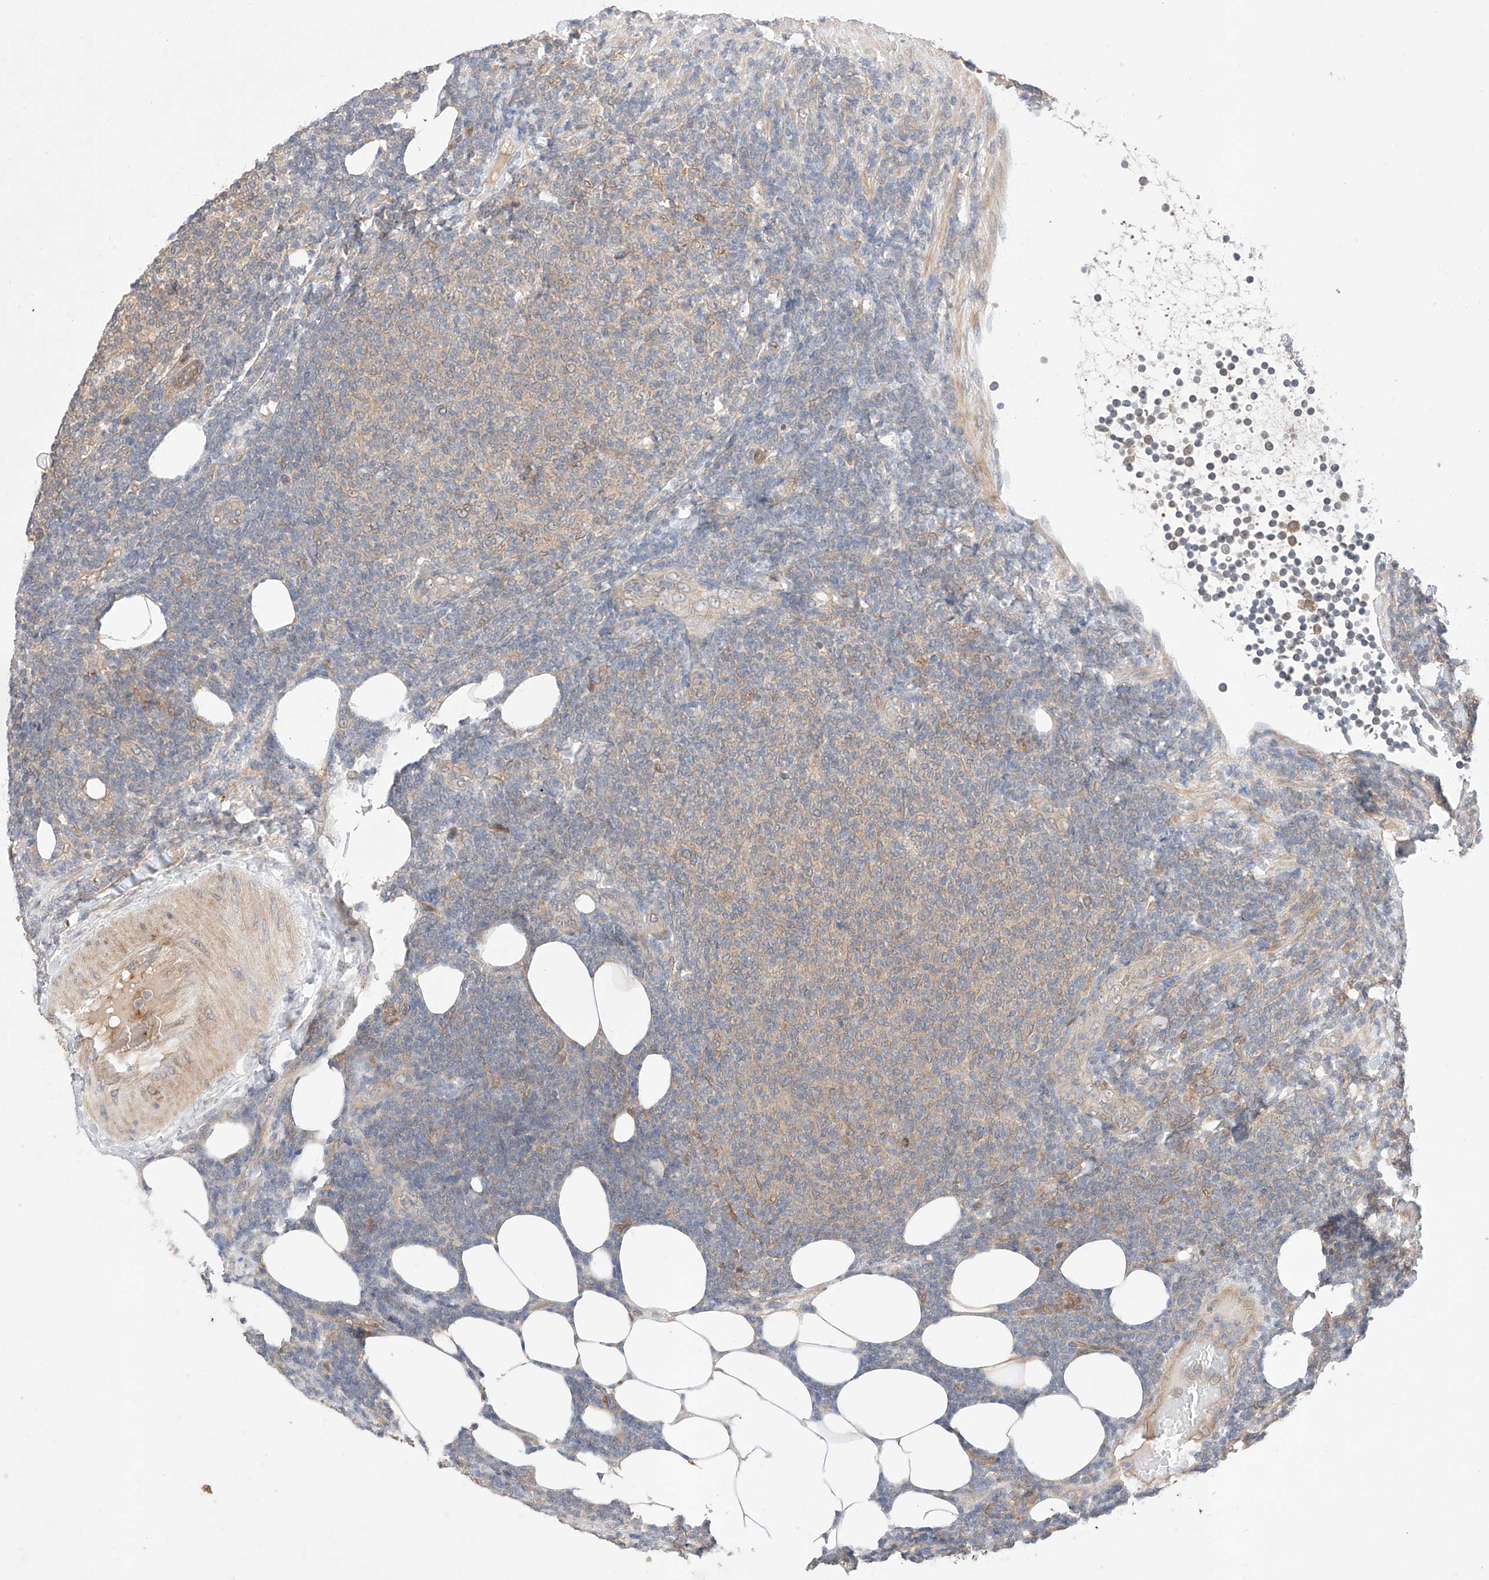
{"staining": {"intensity": "negative", "quantity": "none", "location": "none"}, "tissue": "lymphoma", "cell_type": "Tumor cells", "image_type": "cancer", "snomed": [{"axis": "morphology", "description": "Malignant lymphoma, non-Hodgkin's type, Low grade"}, {"axis": "topography", "description": "Lymph node"}], "caption": "A high-resolution histopathology image shows IHC staining of lymphoma, which shows no significant expression in tumor cells.", "gene": "ZNF124", "patient": {"sex": "male", "age": 66}}